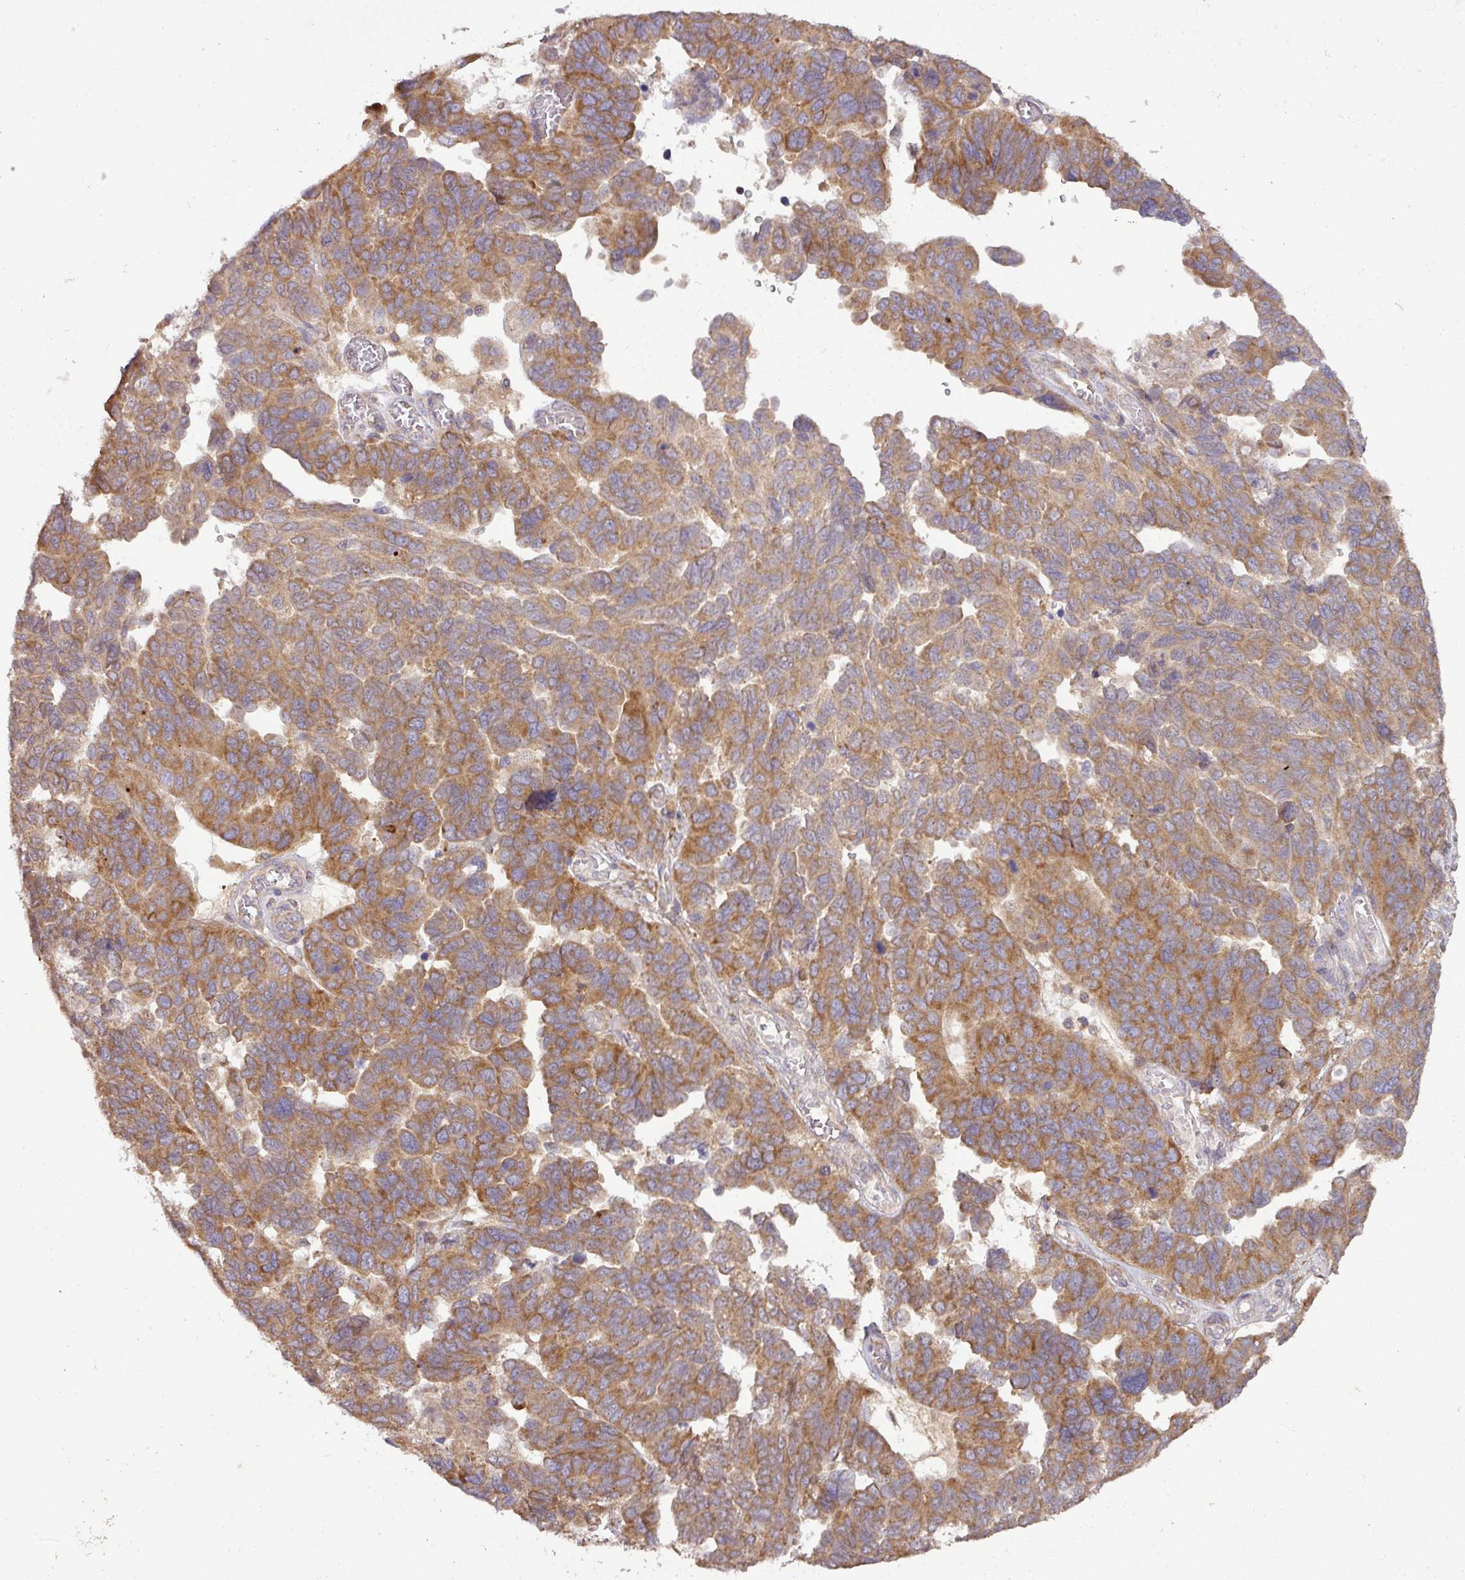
{"staining": {"intensity": "moderate", "quantity": ">75%", "location": "cytoplasmic/membranous"}, "tissue": "ovarian cancer", "cell_type": "Tumor cells", "image_type": "cancer", "snomed": [{"axis": "morphology", "description": "Cystadenocarcinoma, serous, NOS"}, {"axis": "topography", "description": "Ovary"}], "caption": "IHC photomicrograph of serous cystadenocarcinoma (ovarian) stained for a protein (brown), which reveals medium levels of moderate cytoplasmic/membranous staining in about >75% of tumor cells.", "gene": "GALP", "patient": {"sex": "female", "age": 64}}